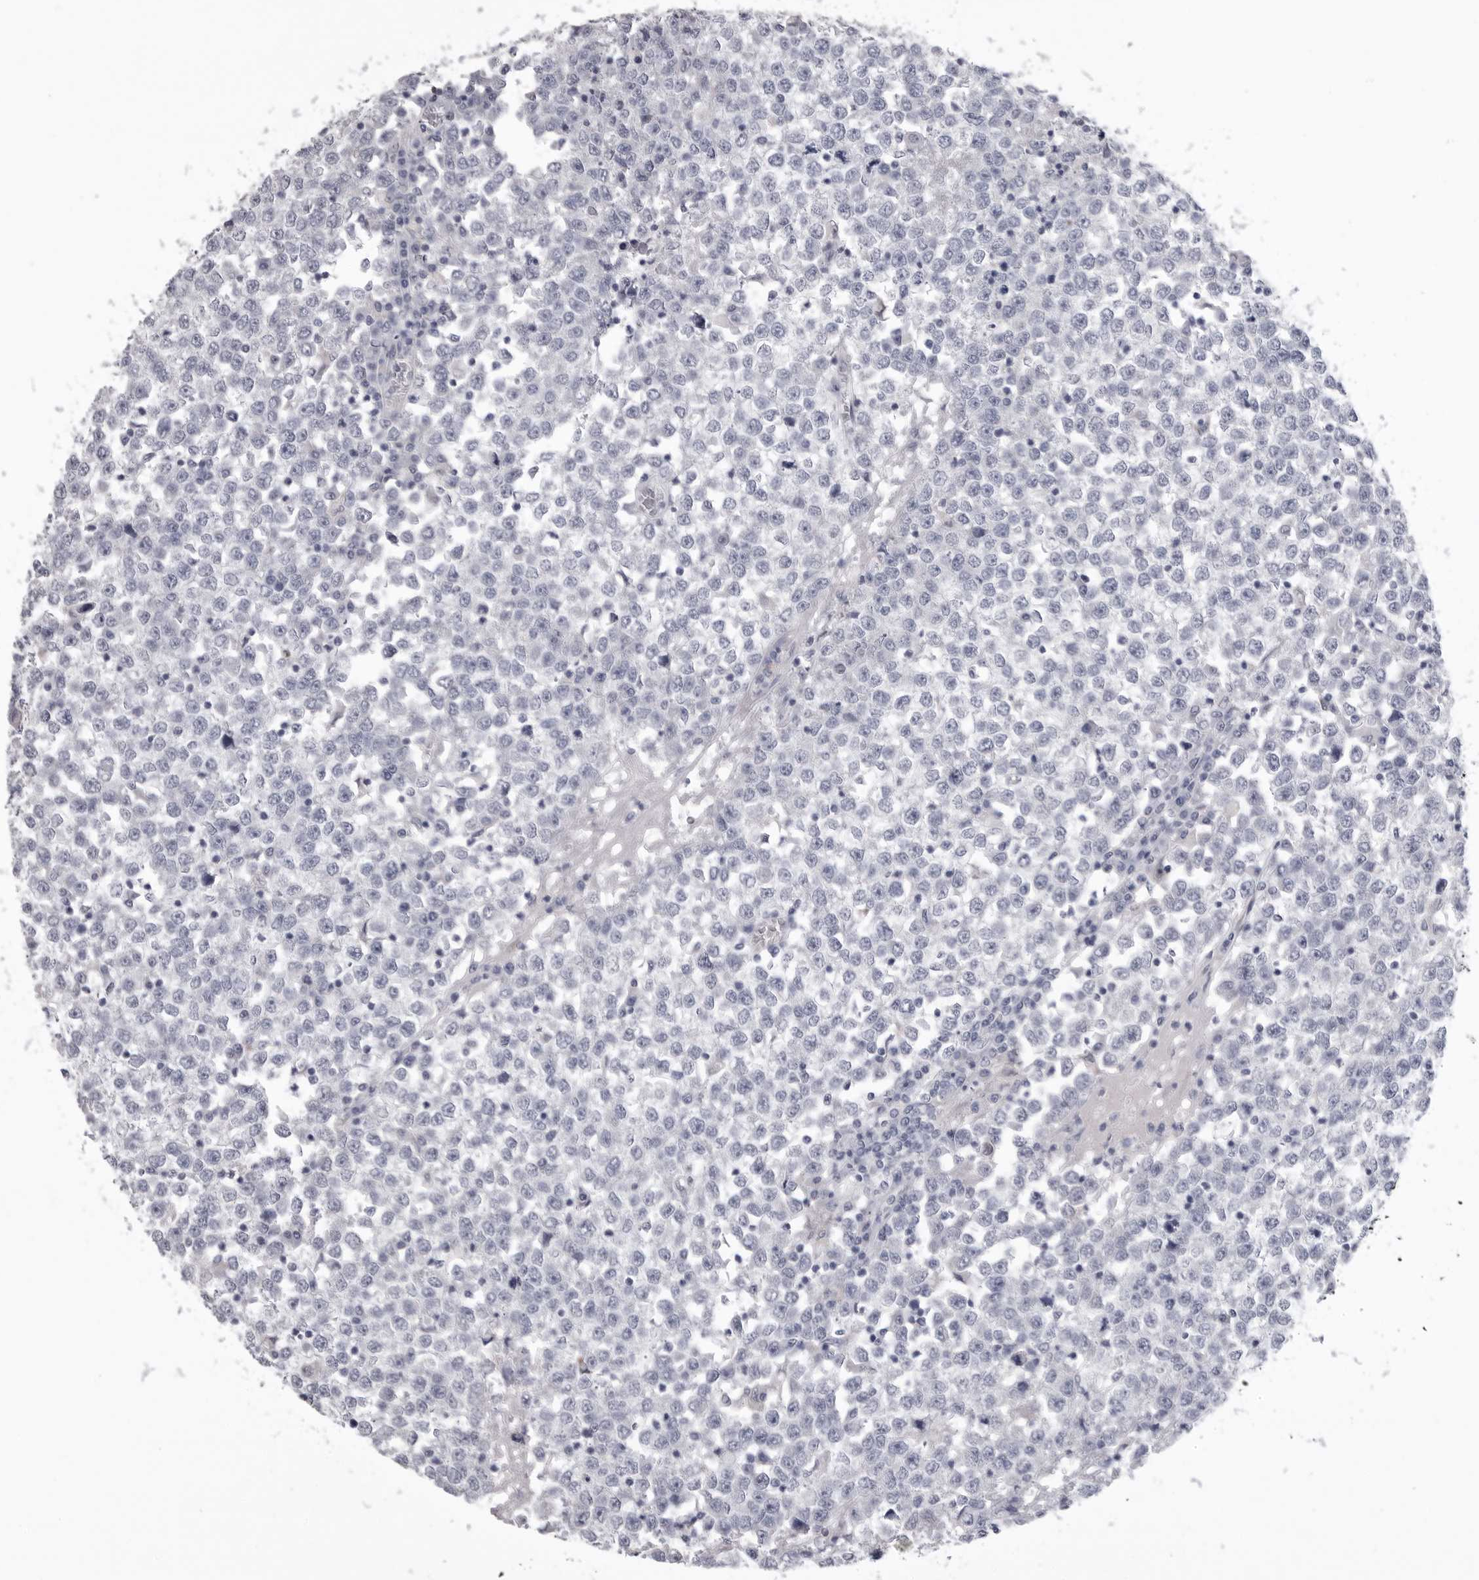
{"staining": {"intensity": "negative", "quantity": "none", "location": "none"}, "tissue": "testis cancer", "cell_type": "Tumor cells", "image_type": "cancer", "snomed": [{"axis": "morphology", "description": "Seminoma, NOS"}, {"axis": "topography", "description": "Testis"}], "caption": "There is no significant positivity in tumor cells of testis cancer (seminoma).", "gene": "SERPING1", "patient": {"sex": "male", "age": 65}}